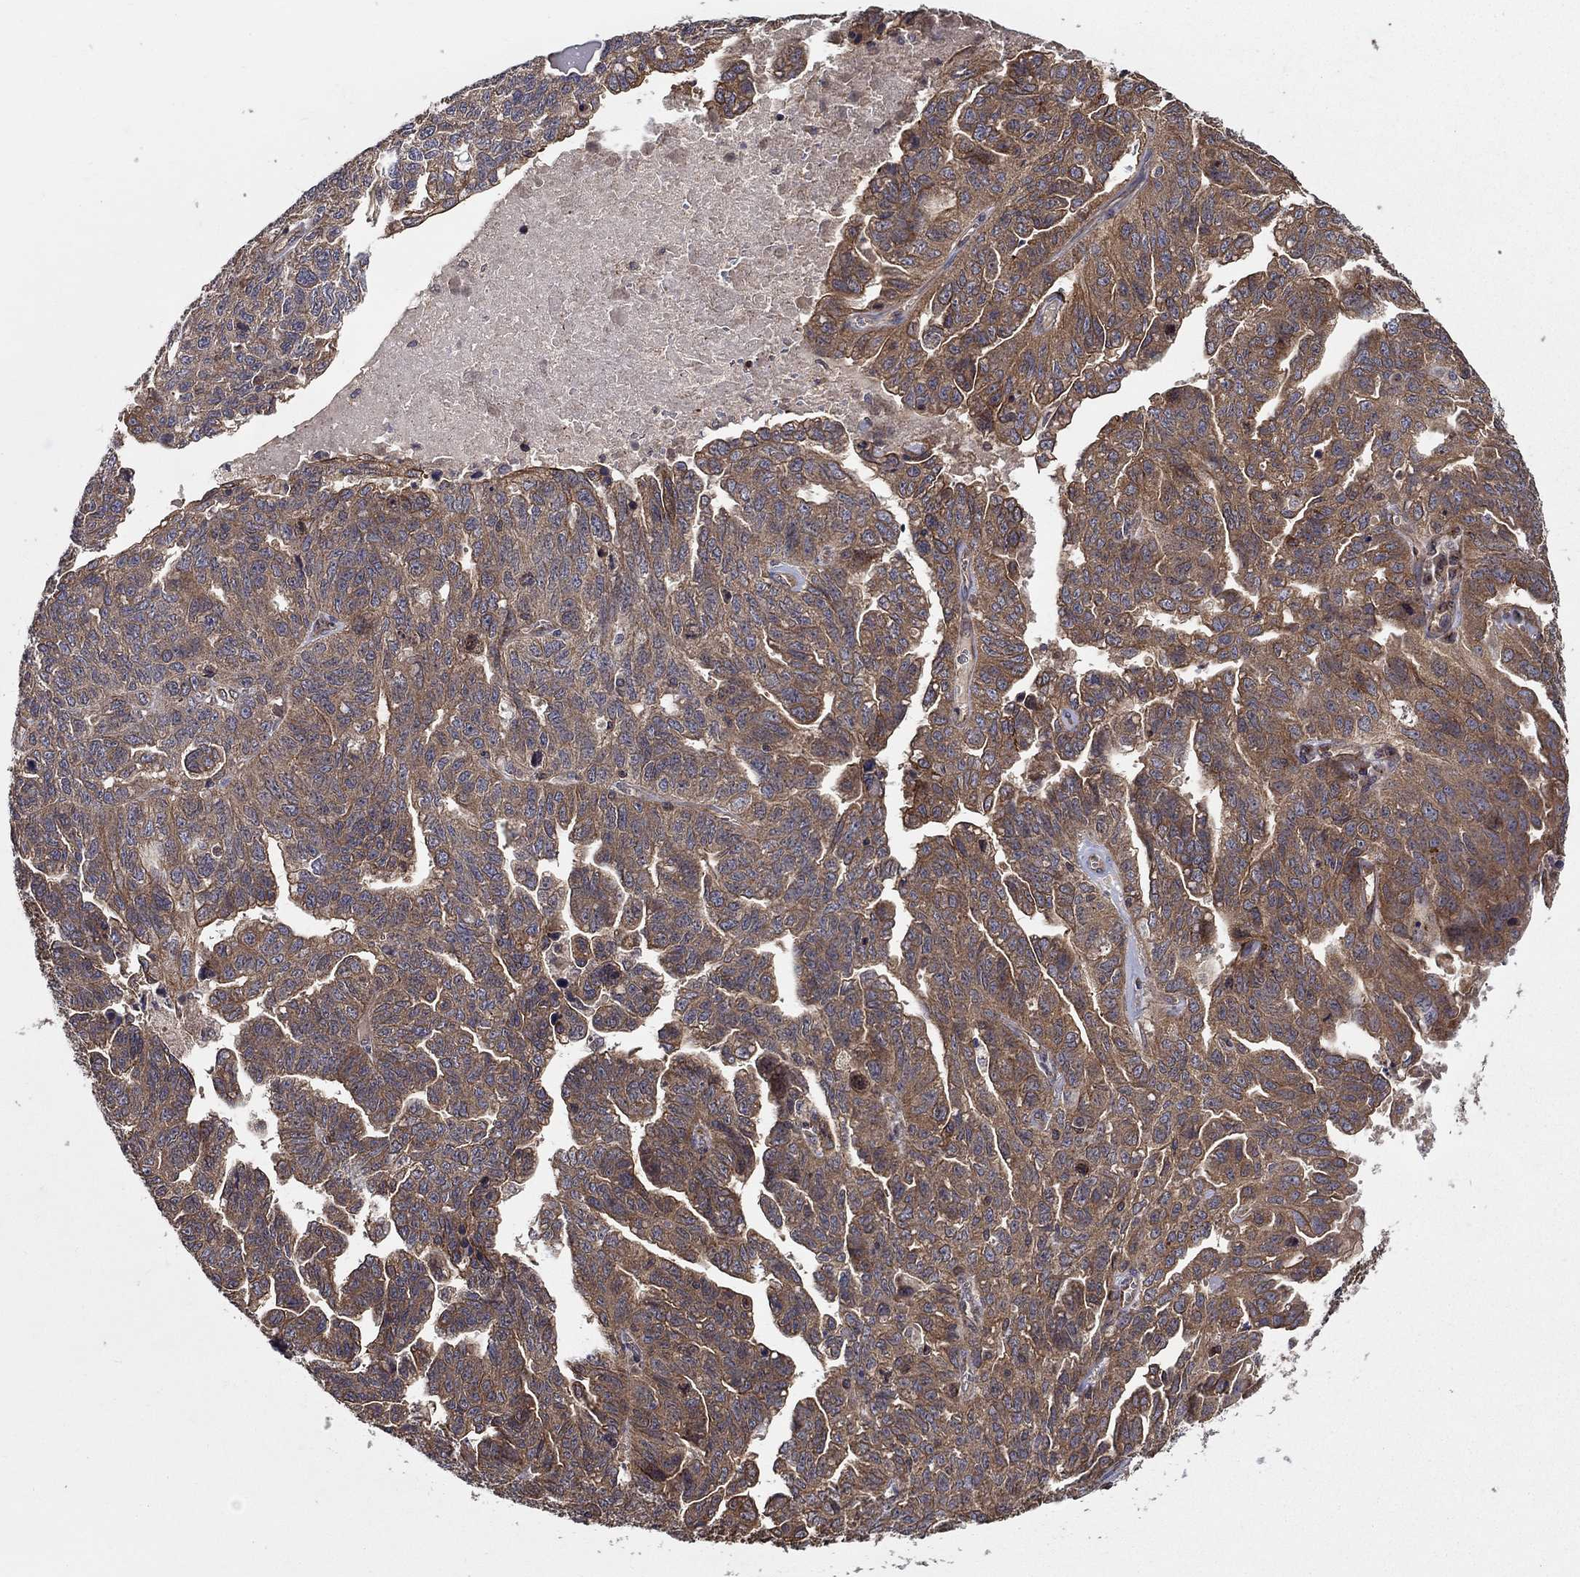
{"staining": {"intensity": "moderate", "quantity": "25%-75%", "location": "cytoplasmic/membranous"}, "tissue": "ovarian cancer", "cell_type": "Tumor cells", "image_type": "cancer", "snomed": [{"axis": "morphology", "description": "Cystadenocarcinoma, serous, NOS"}, {"axis": "topography", "description": "Ovary"}], "caption": "Immunohistochemical staining of human ovarian cancer reveals moderate cytoplasmic/membranous protein positivity in about 25%-75% of tumor cells. Nuclei are stained in blue.", "gene": "BMERB1", "patient": {"sex": "female", "age": 71}}